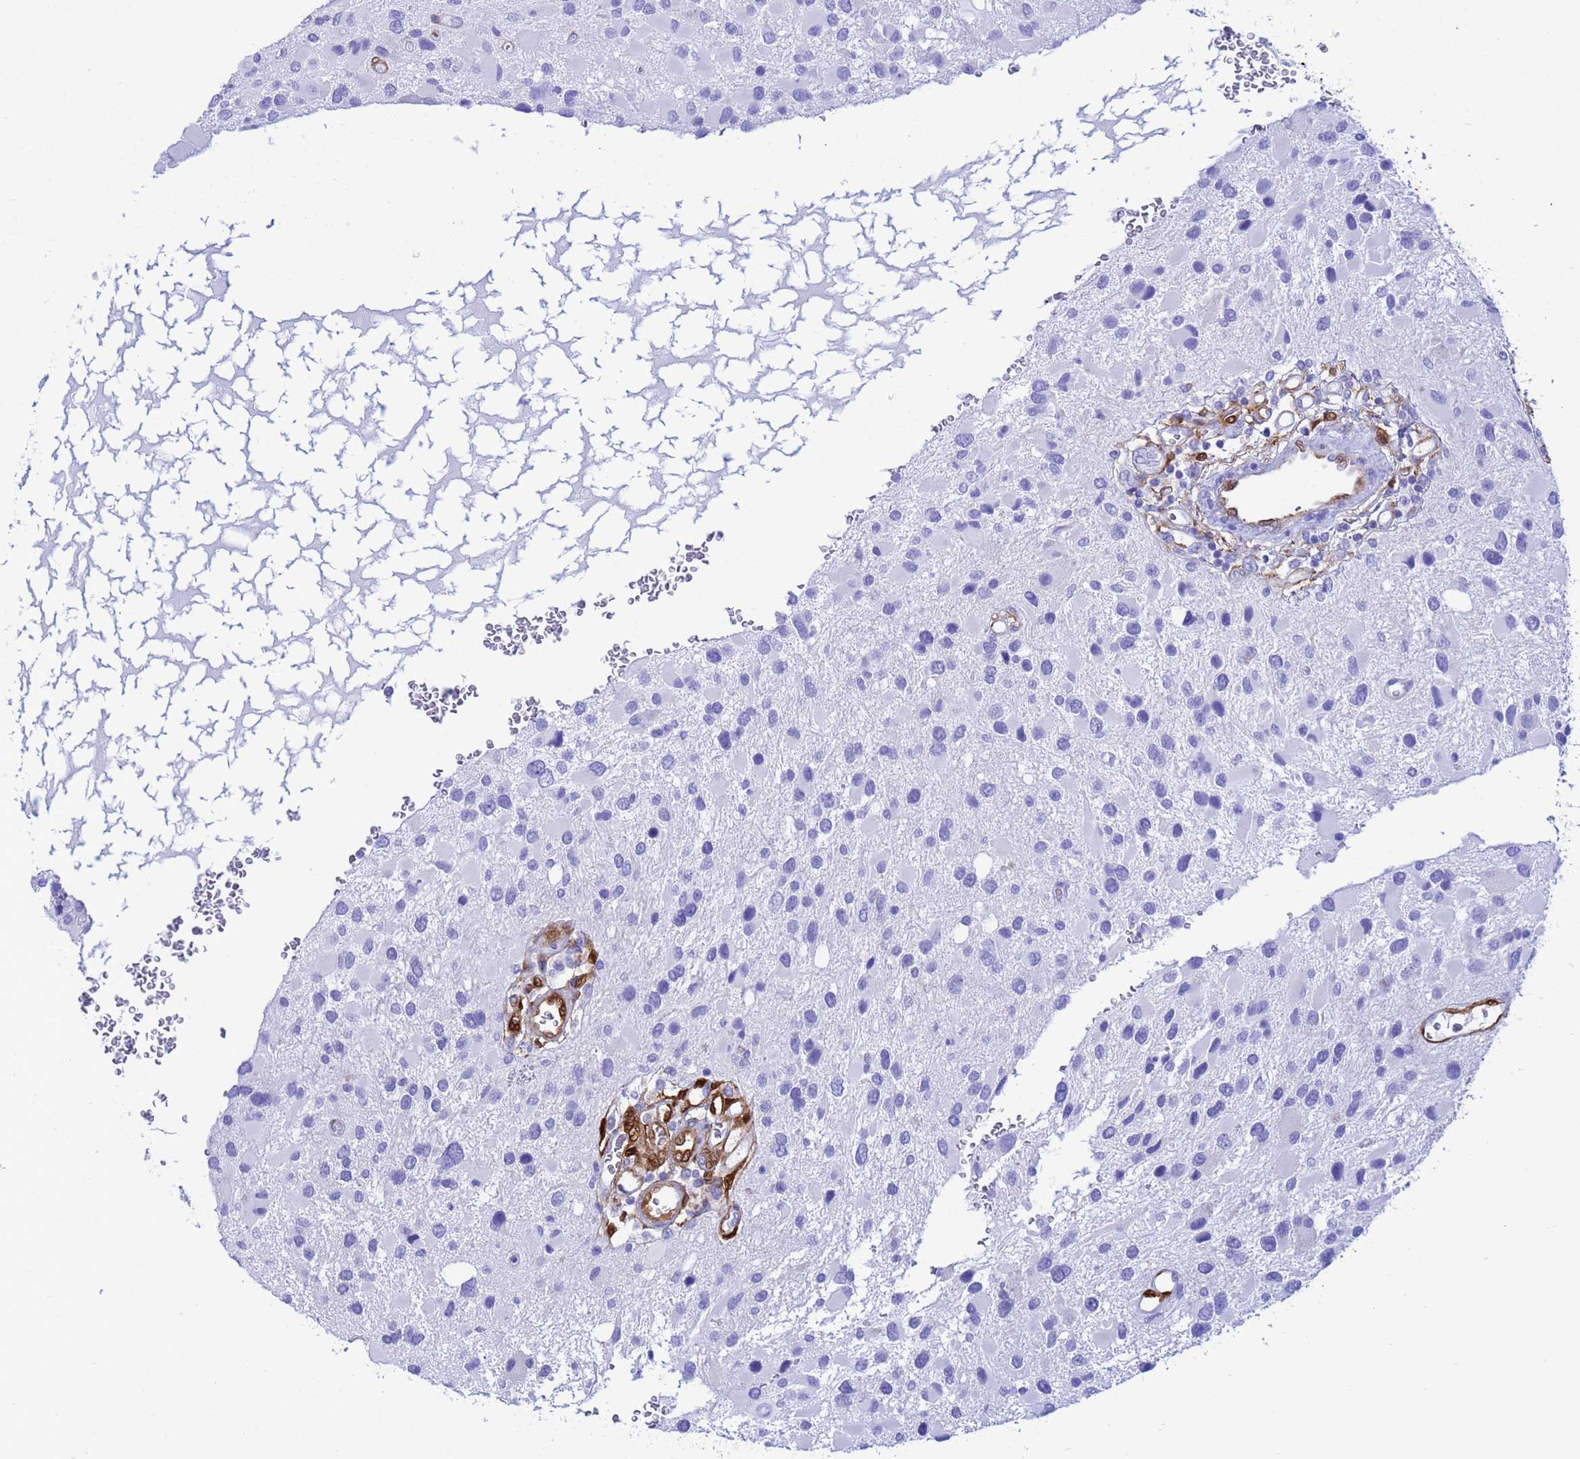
{"staining": {"intensity": "negative", "quantity": "none", "location": "none"}, "tissue": "glioma", "cell_type": "Tumor cells", "image_type": "cancer", "snomed": [{"axis": "morphology", "description": "Glioma, malignant, High grade"}, {"axis": "topography", "description": "Brain"}], "caption": "Human high-grade glioma (malignant) stained for a protein using IHC reveals no positivity in tumor cells.", "gene": "AKR1C2", "patient": {"sex": "male", "age": 53}}